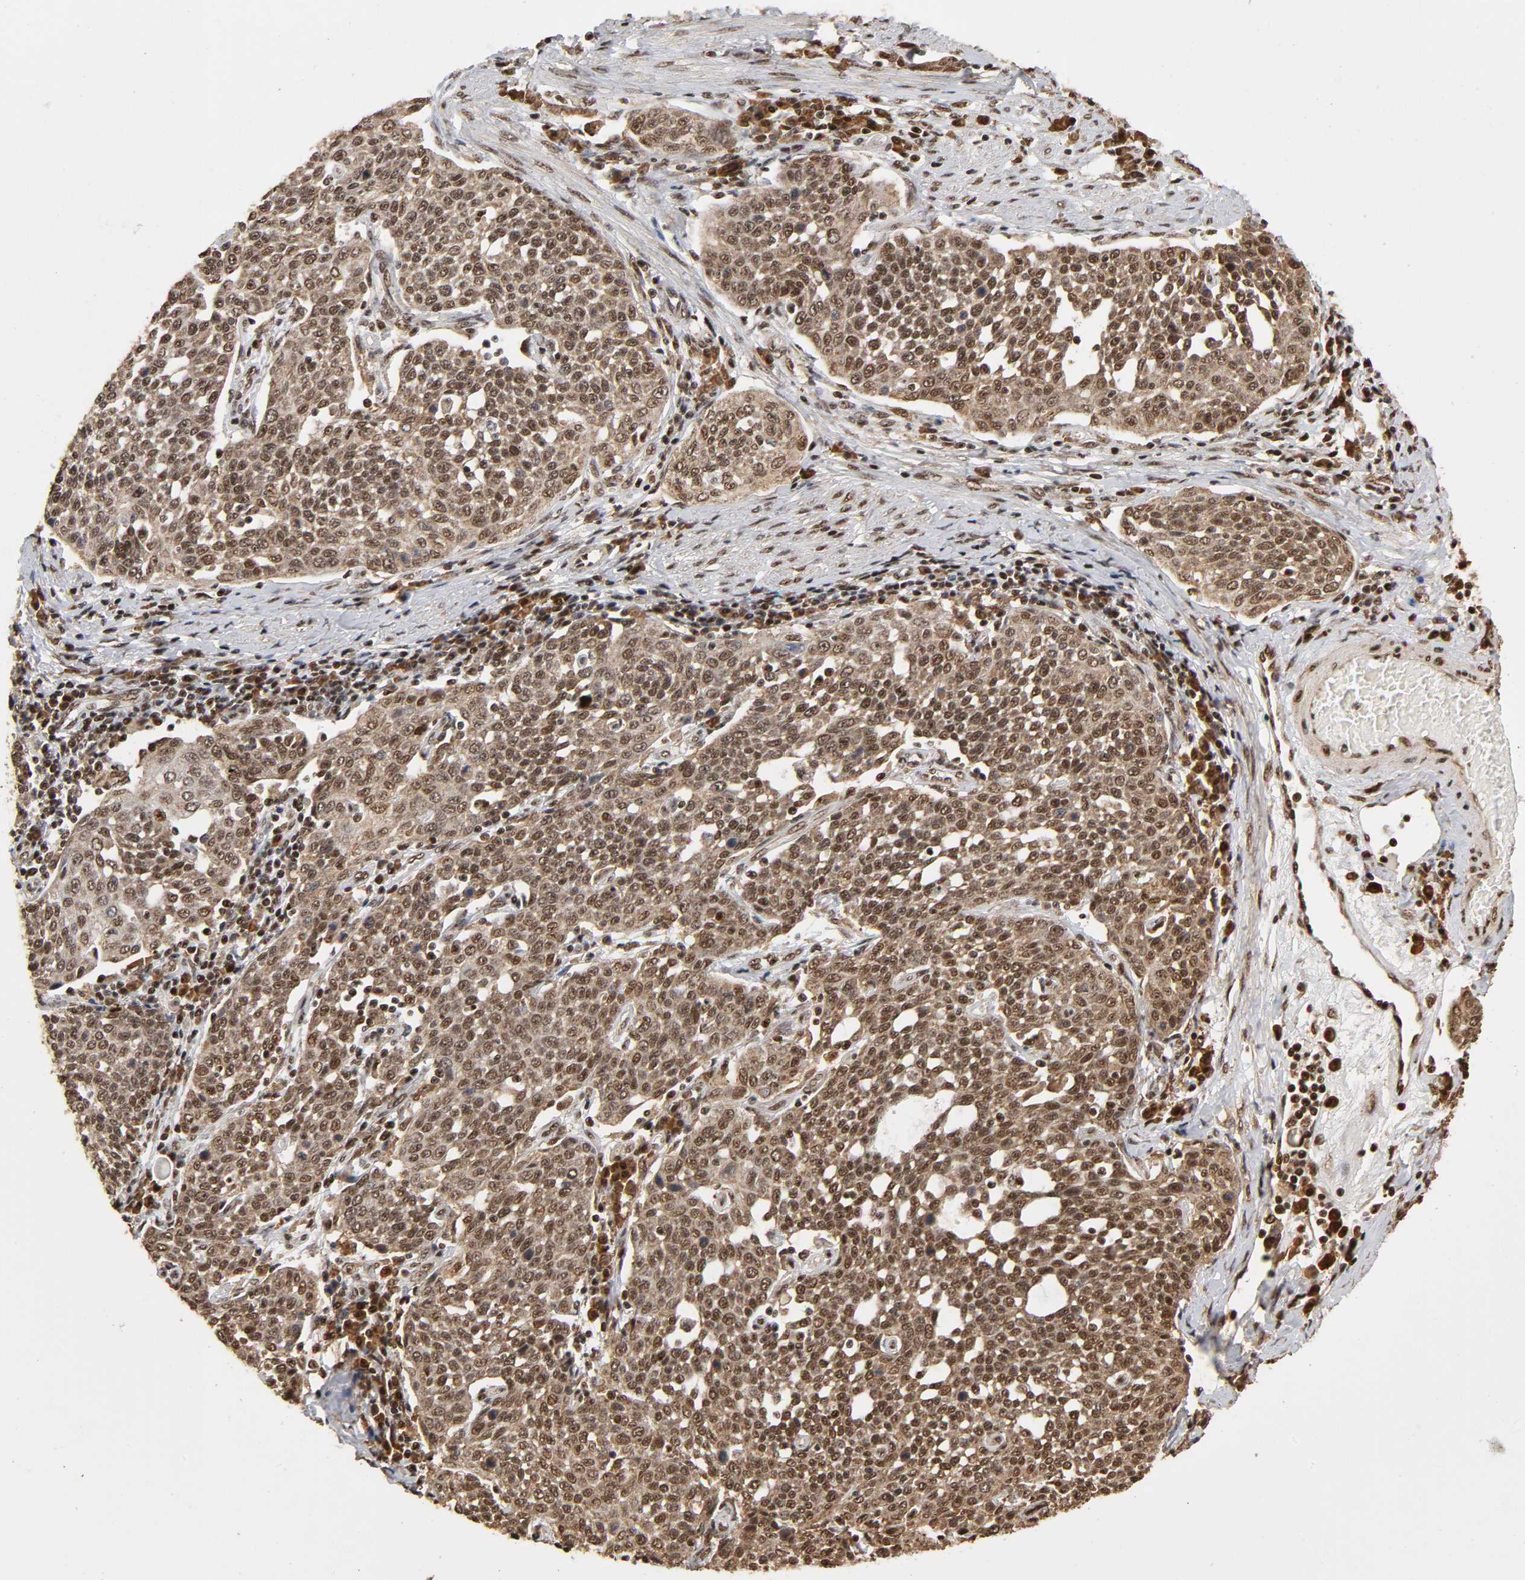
{"staining": {"intensity": "strong", "quantity": ">75%", "location": "cytoplasmic/membranous,nuclear"}, "tissue": "cervical cancer", "cell_type": "Tumor cells", "image_type": "cancer", "snomed": [{"axis": "morphology", "description": "Squamous cell carcinoma, NOS"}, {"axis": "topography", "description": "Cervix"}], "caption": "Immunohistochemistry of cervical cancer (squamous cell carcinoma) exhibits high levels of strong cytoplasmic/membranous and nuclear staining in about >75% of tumor cells.", "gene": "RNF122", "patient": {"sex": "female", "age": 34}}